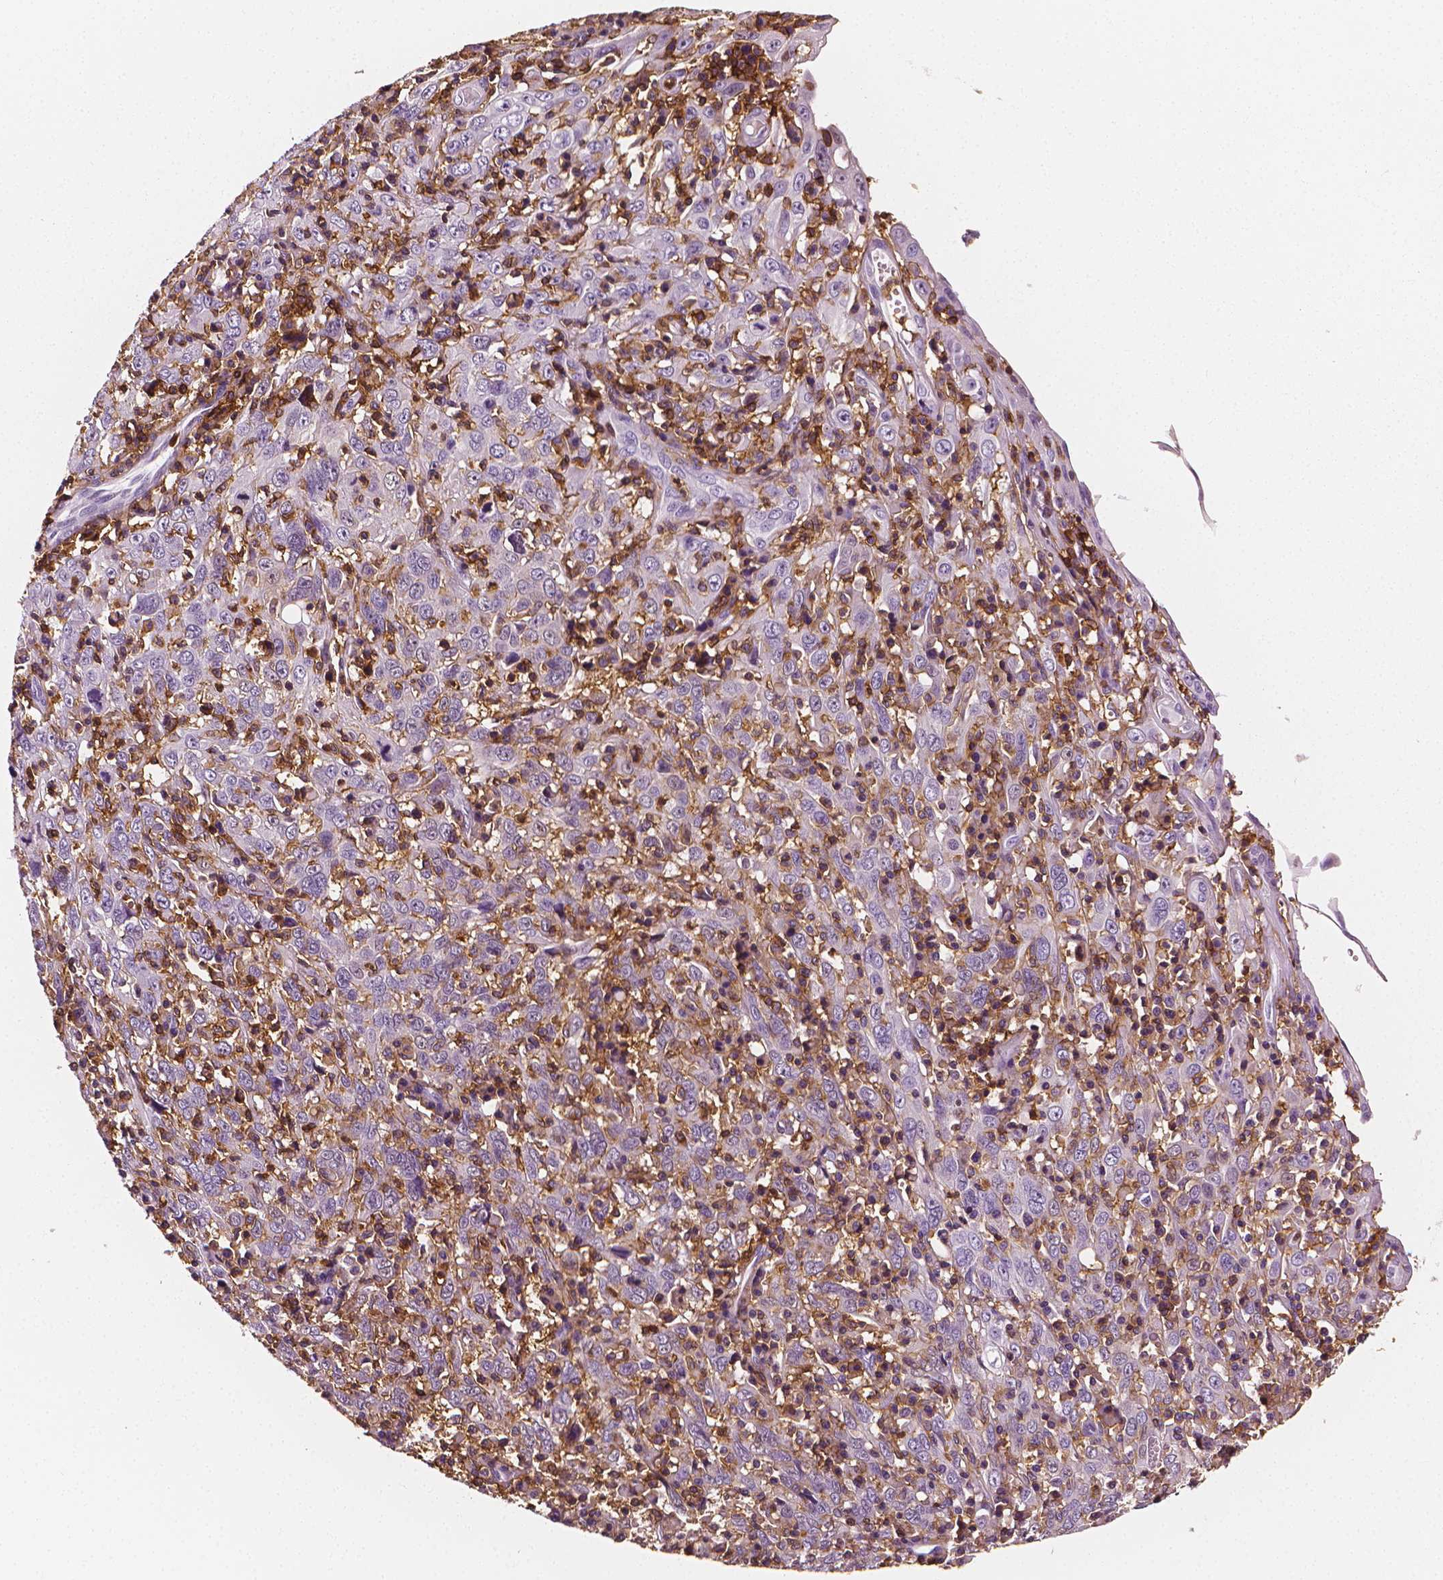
{"staining": {"intensity": "negative", "quantity": "none", "location": "none"}, "tissue": "cervical cancer", "cell_type": "Tumor cells", "image_type": "cancer", "snomed": [{"axis": "morphology", "description": "Squamous cell carcinoma, NOS"}, {"axis": "topography", "description": "Cervix"}], "caption": "The micrograph shows no staining of tumor cells in cervical squamous cell carcinoma. (DAB immunohistochemistry (IHC) visualized using brightfield microscopy, high magnification).", "gene": "PTPRC", "patient": {"sex": "female", "age": 46}}